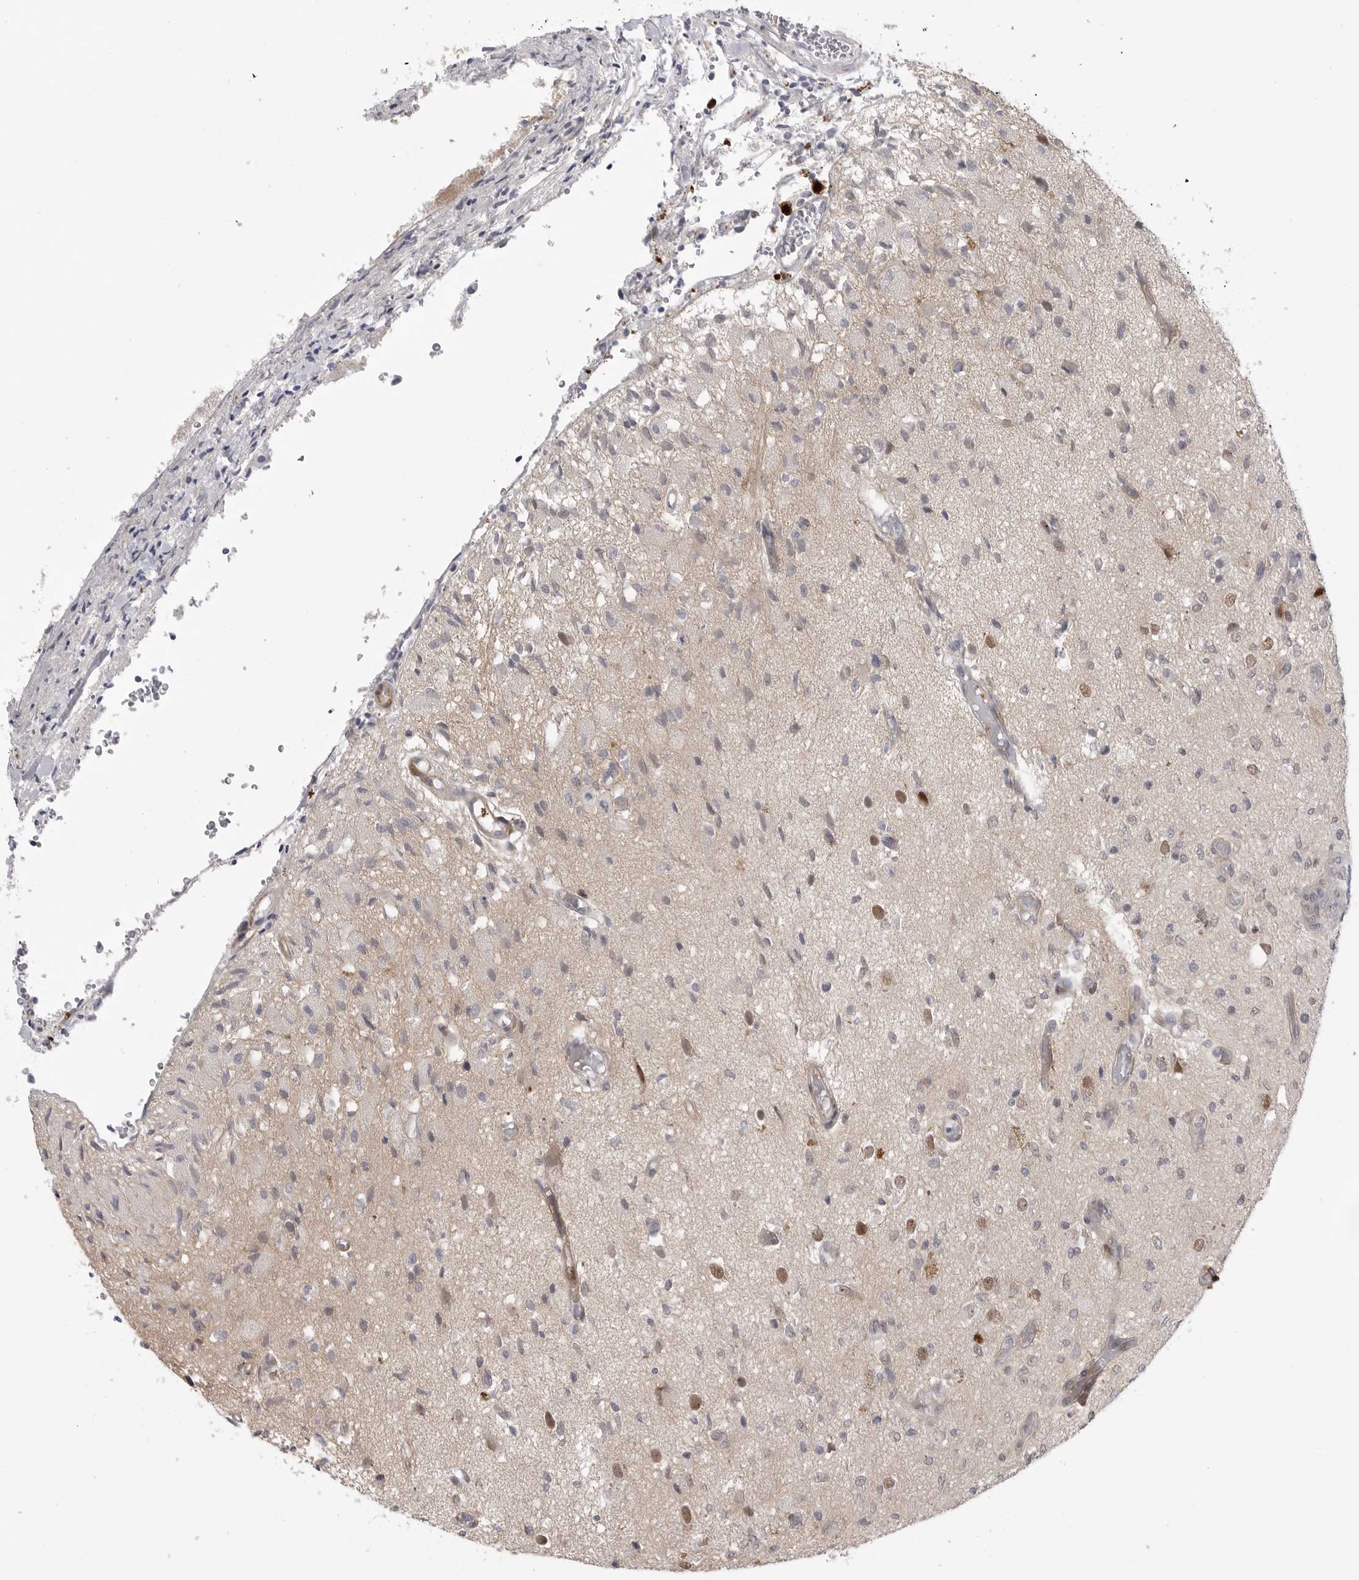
{"staining": {"intensity": "moderate", "quantity": "<25%", "location": "nuclear"}, "tissue": "glioma", "cell_type": "Tumor cells", "image_type": "cancer", "snomed": [{"axis": "morphology", "description": "Normal tissue, NOS"}, {"axis": "morphology", "description": "Glioma, malignant, High grade"}, {"axis": "topography", "description": "Cerebral cortex"}], "caption": "Immunohistochemistry (IHC) image of glioma stained for a protein (brown), which exhibits low levels of moderate nuclear expression in about <25% of tumor cells.", "gene": "GGT6", "patient": {"sex": "male", "age": 77}}